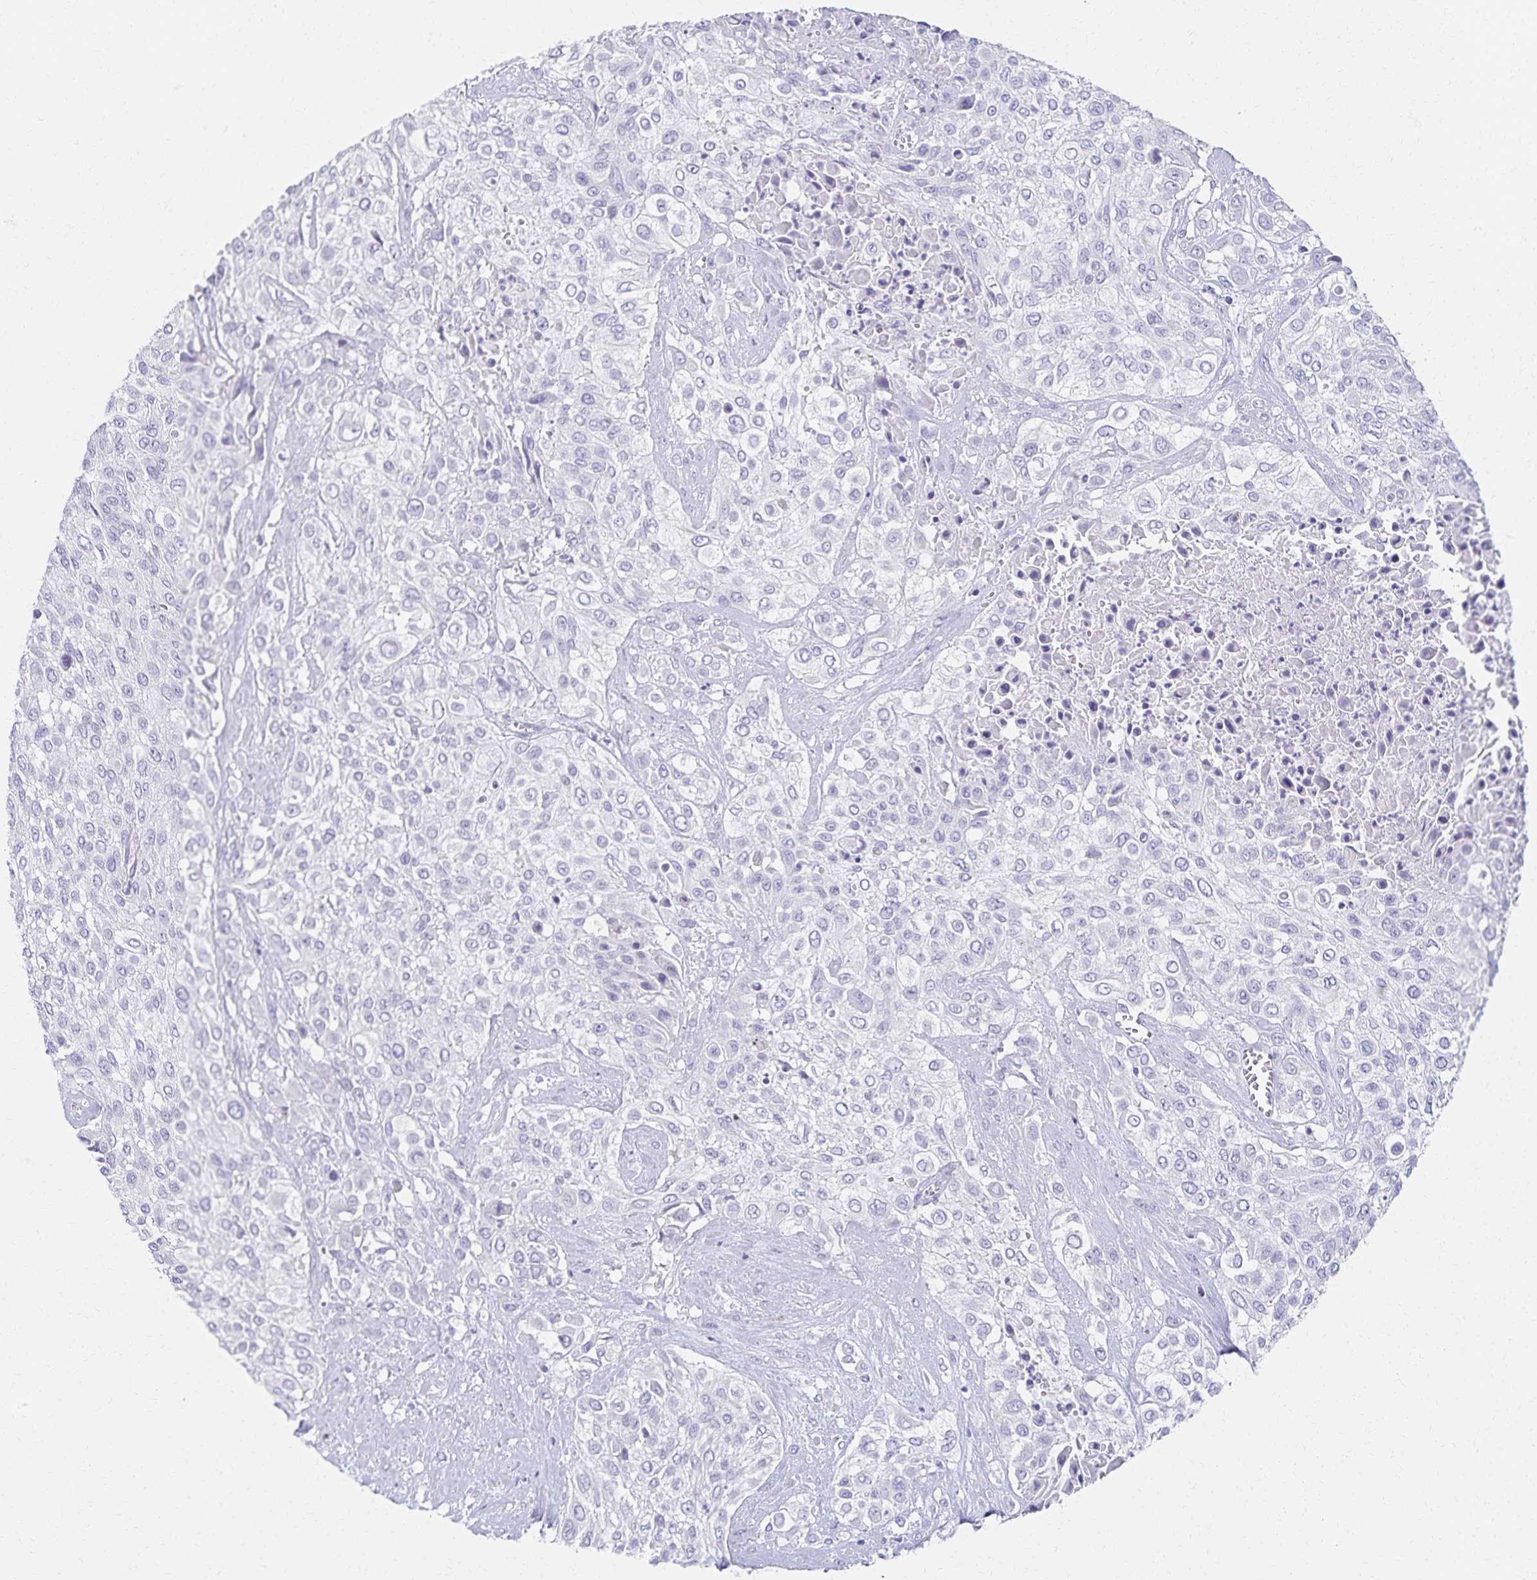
{"staining": {"intensity": "negative", "quantity": "none", "location": "none"}, "tissue": "urothelial cancer", "cell_type": "Tumor cells", "image_type": "cancer", "snomed": [{"axis": "morphology", "description": "Urothelial carcinoma, High grade"}, {"axis": "topography", "description": "Urinary bladder"}], "caption": "Immunohistochemistry image of neoplastic tissue: human urothelial cancer stained with DAB shows no significant protein staining in tumor cells.", "gene": "C2orf50", "patient": {"sex": "male", "age": 57}}